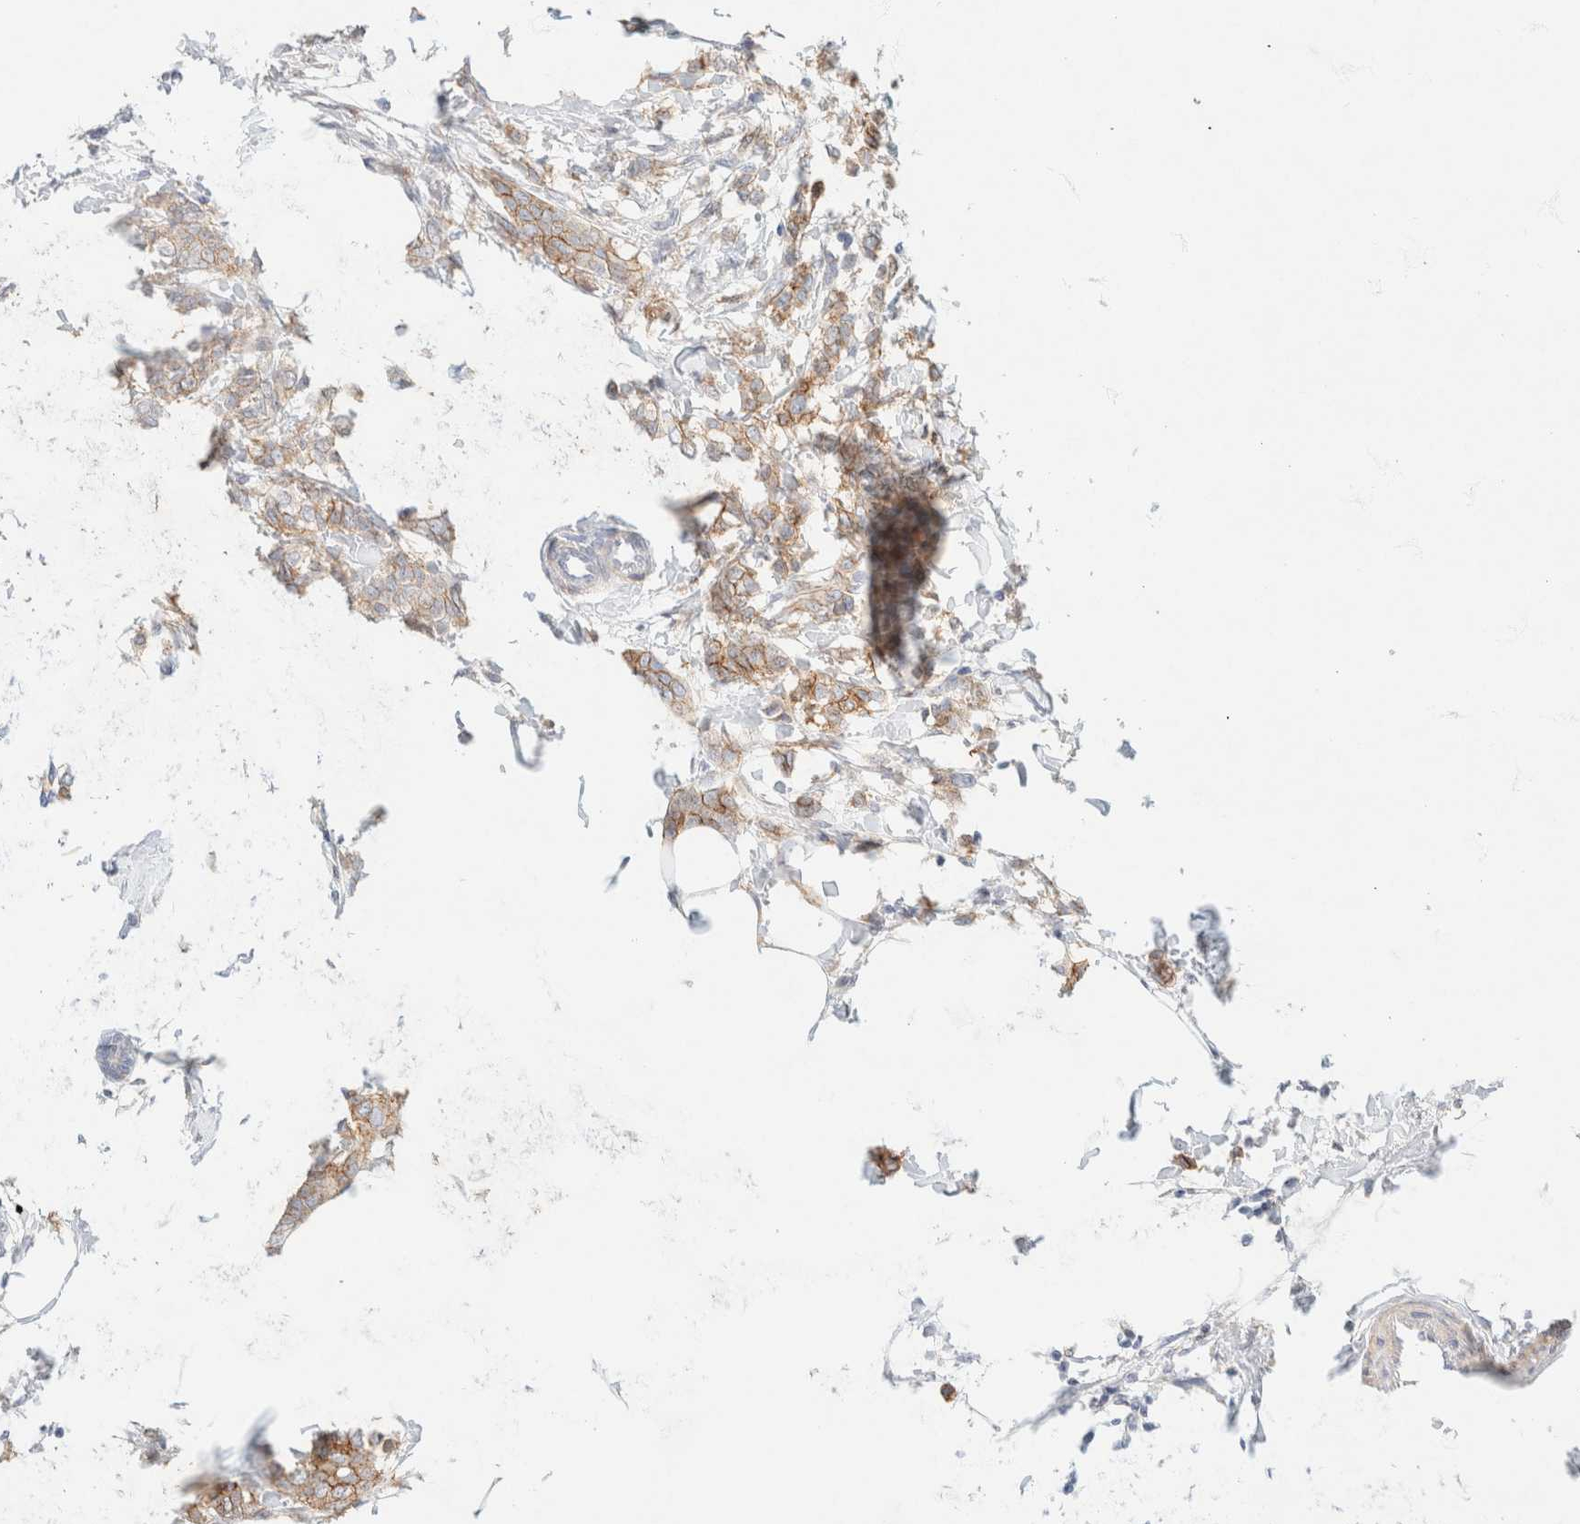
{"staining": {"intensity": "moderate", "quantity": "25%-75%", "location": "cytoplasmic/membranous"}, "tissue": "breast cancer", "cell_type": "Tumor cells", "image_type": "cancer", "snomed": [{"axis": "morphology", "description": "Lobular carcinoma, in situ"}, {"axis": "morphology", "description": "Lobular carcinoma"}, {"axis": "topography", "description": "Breast"}], "caption": "Breast cancer tissue reveals moderate cytoplasmic/membranous positivity in about 25%-75% of tumor cells, visualized by immunohistochemistry.", "gene": "CA12", "patient": {"sex": "female", "age": 41}}